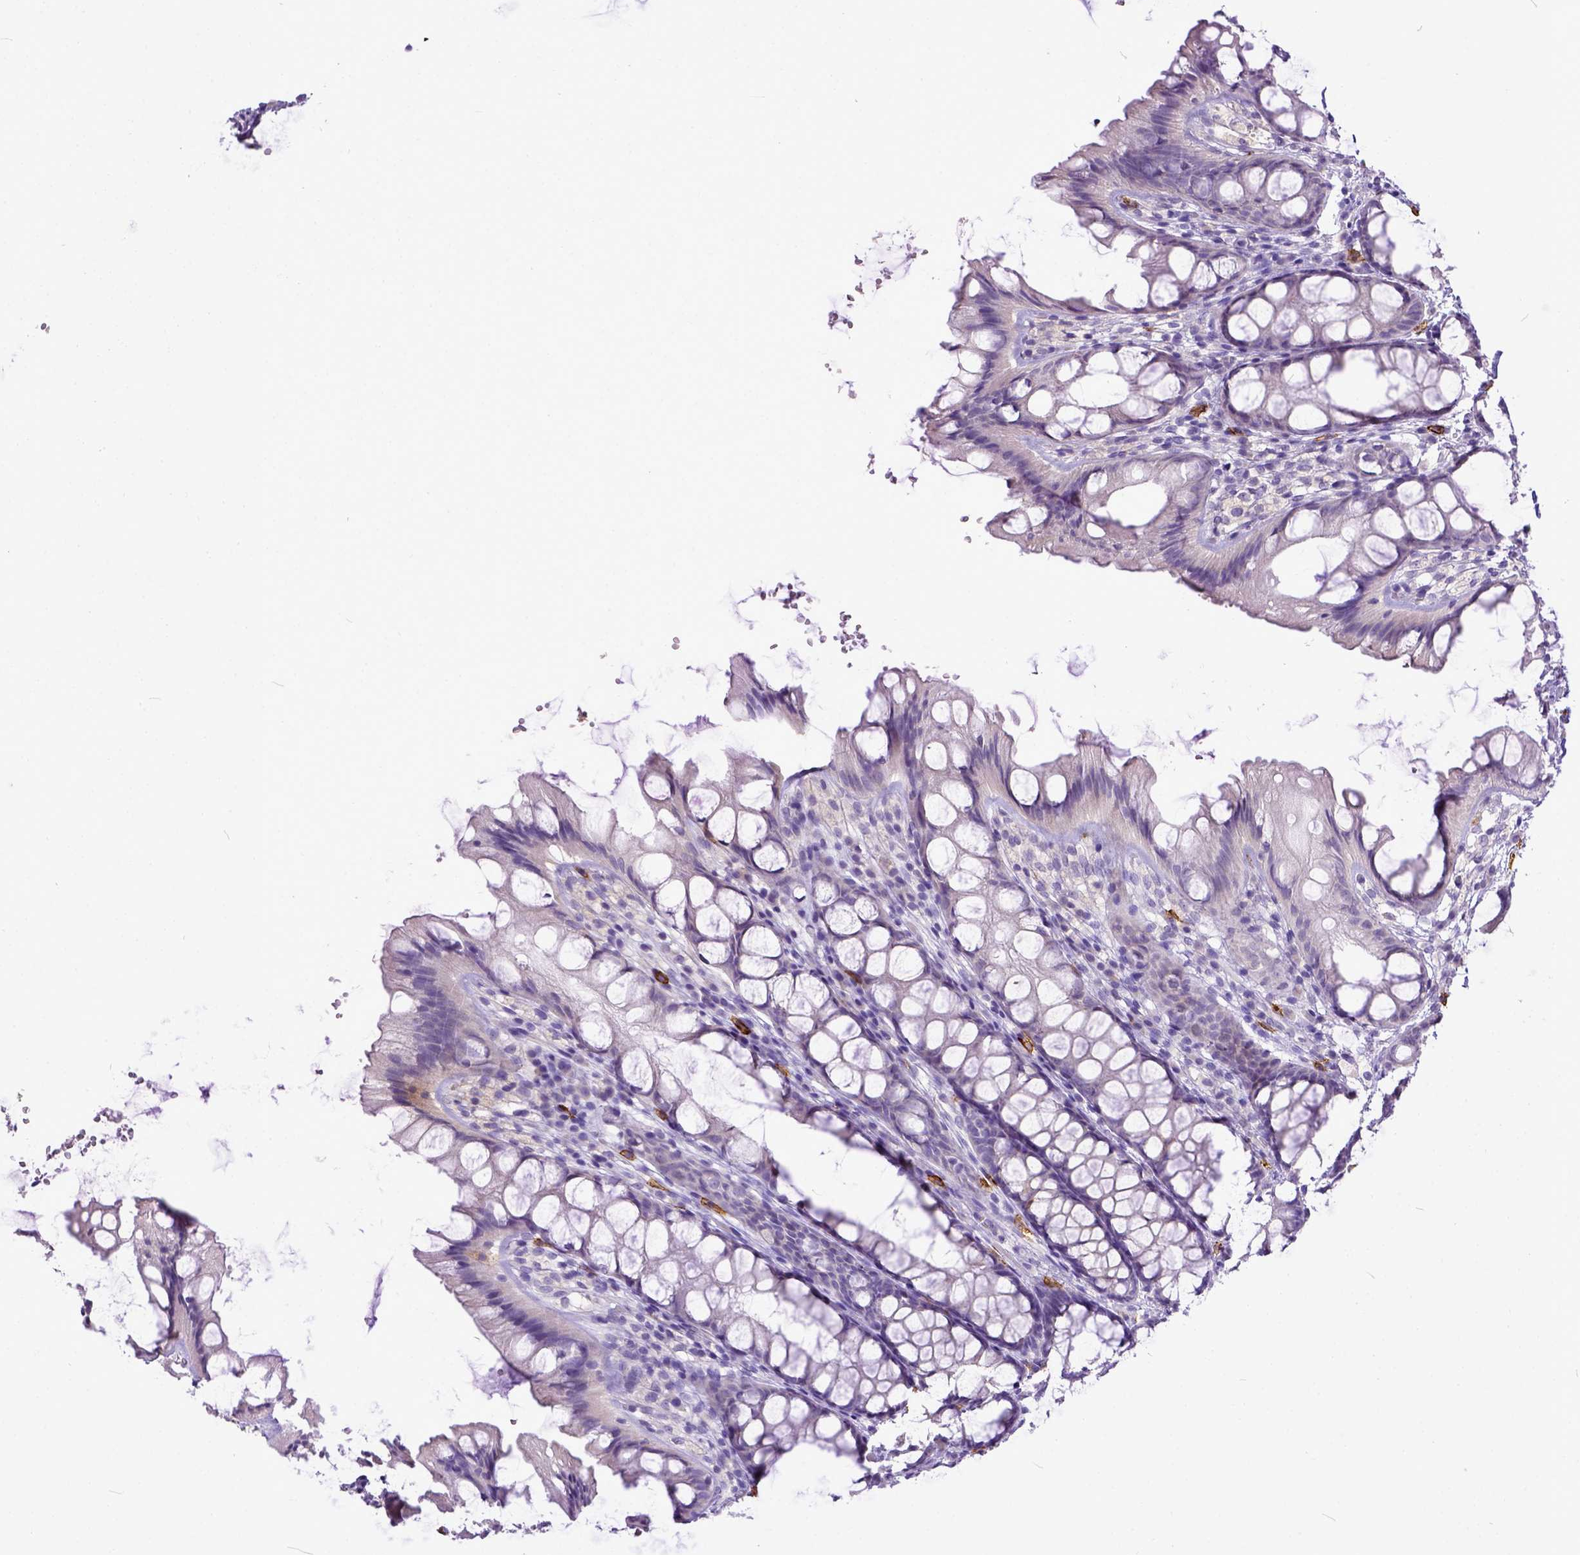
{"staining": {"intensity": "negative", "quantity": "none", "location": "none"}, "tissue": "colon", "cell_type": "Endothelial cells", "image_type": "normal", "snomed": [{"axis": "morphology", "description": "Normal tissue, NOS"}, {"axis": "topography", "description": "Colon"}], "caption": "Histopathology image shows no protein staining in endothelial cells of normal colon.", "gene": "KIT", "patient": {"sex": "male", "age": 47}}